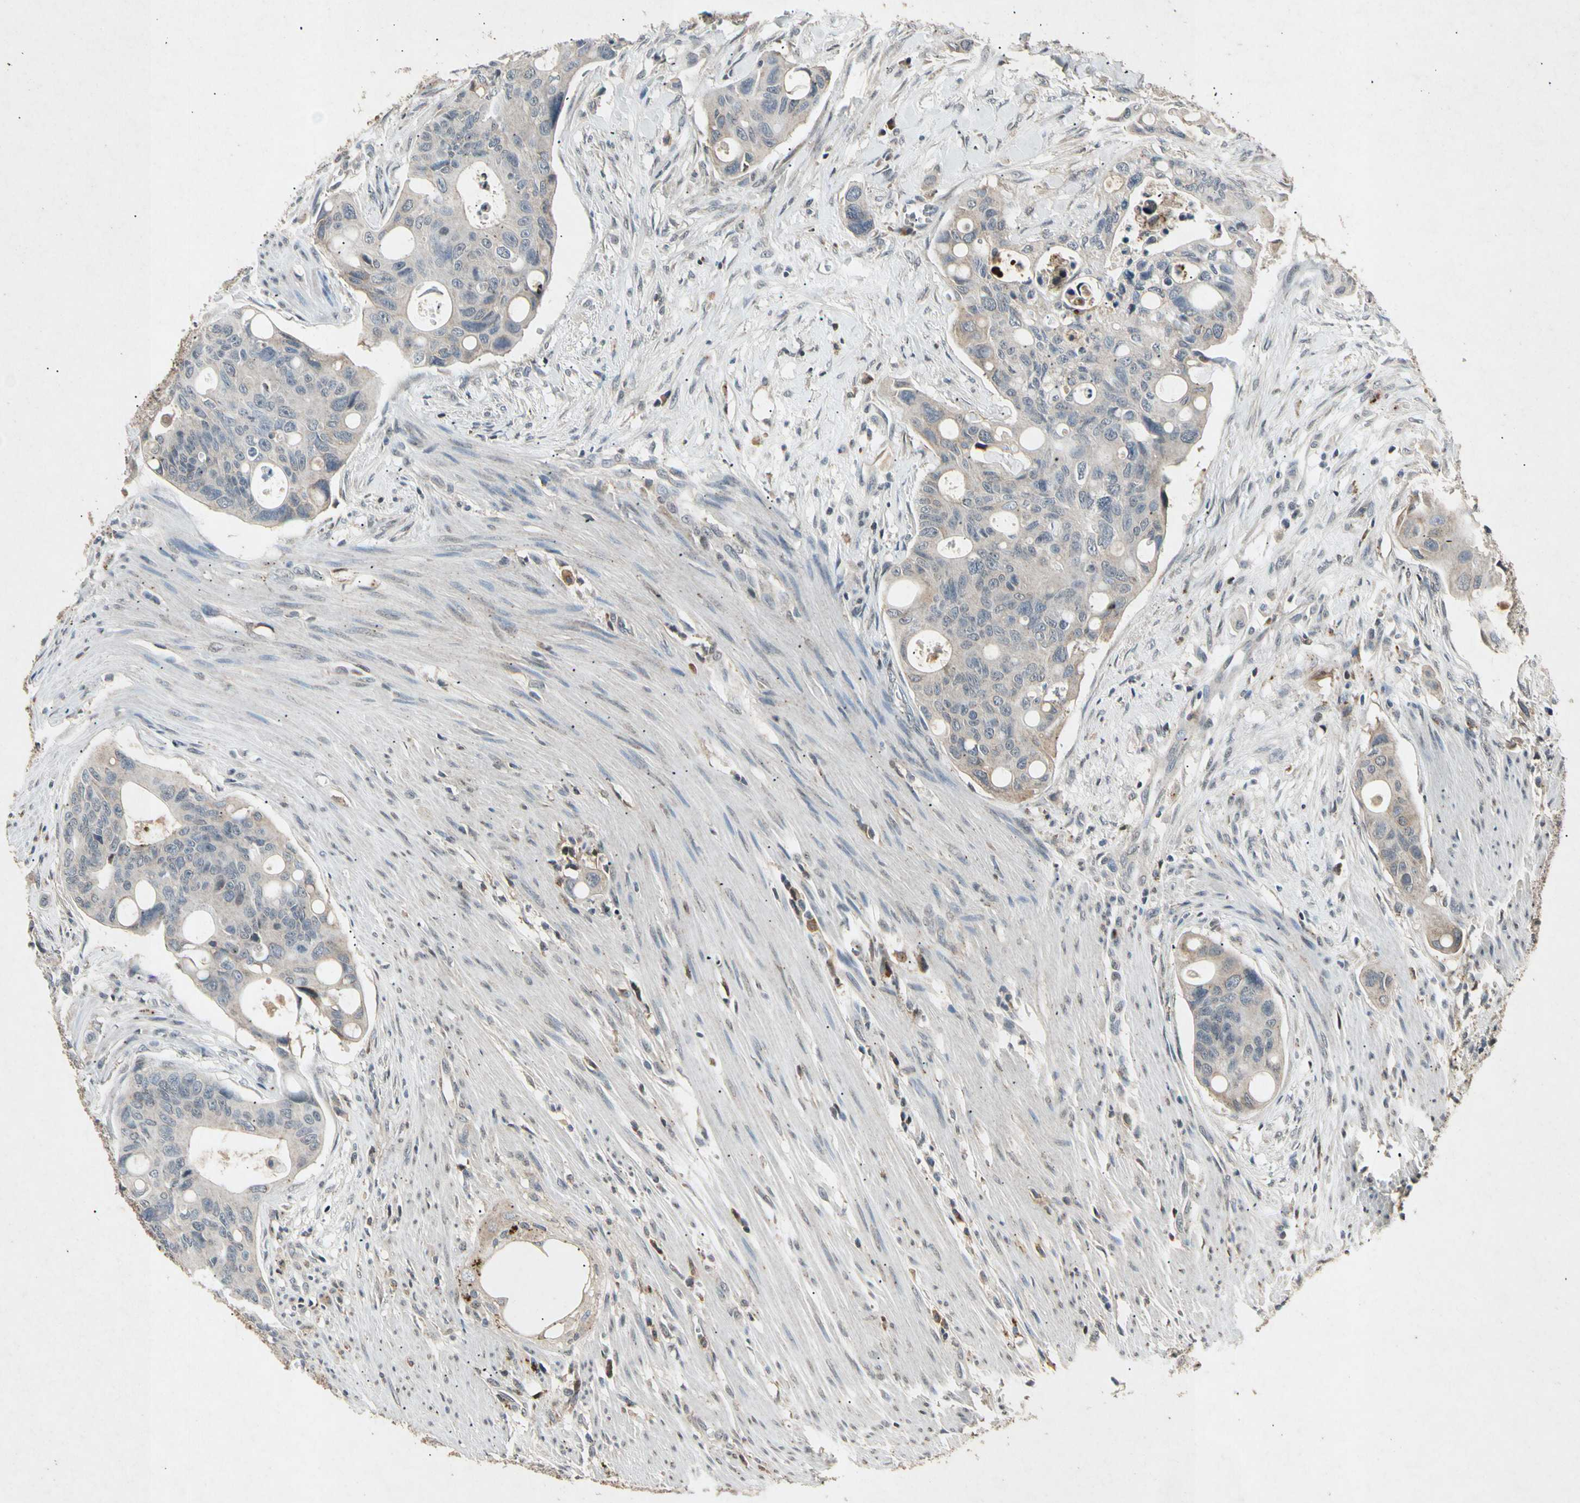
{"staining": {"intensity": "weak", "quantity": "25%-75%", "location": "cytoplasmic/membranous"}, "tissue": "colorectal cancer", "cell_type": "Tumor cells", "image_type": "cancer", "snomed": [{"axis": "morphology", "description": "Adenocarcinoma, NOS"}, {"axis": "topography", "description": "Colon"}], "caption": "This photomicrograph demonstrates adenocarcinoma (colorectal) stained with immunohistochemistry to label a protein in brown. The cytoplasmic/membranous of tumor cells show weak positivity for the protein. Nuclei are counter-stained blue.", "gene": "CP", "patient": {"sex": "female", "age": 57}}